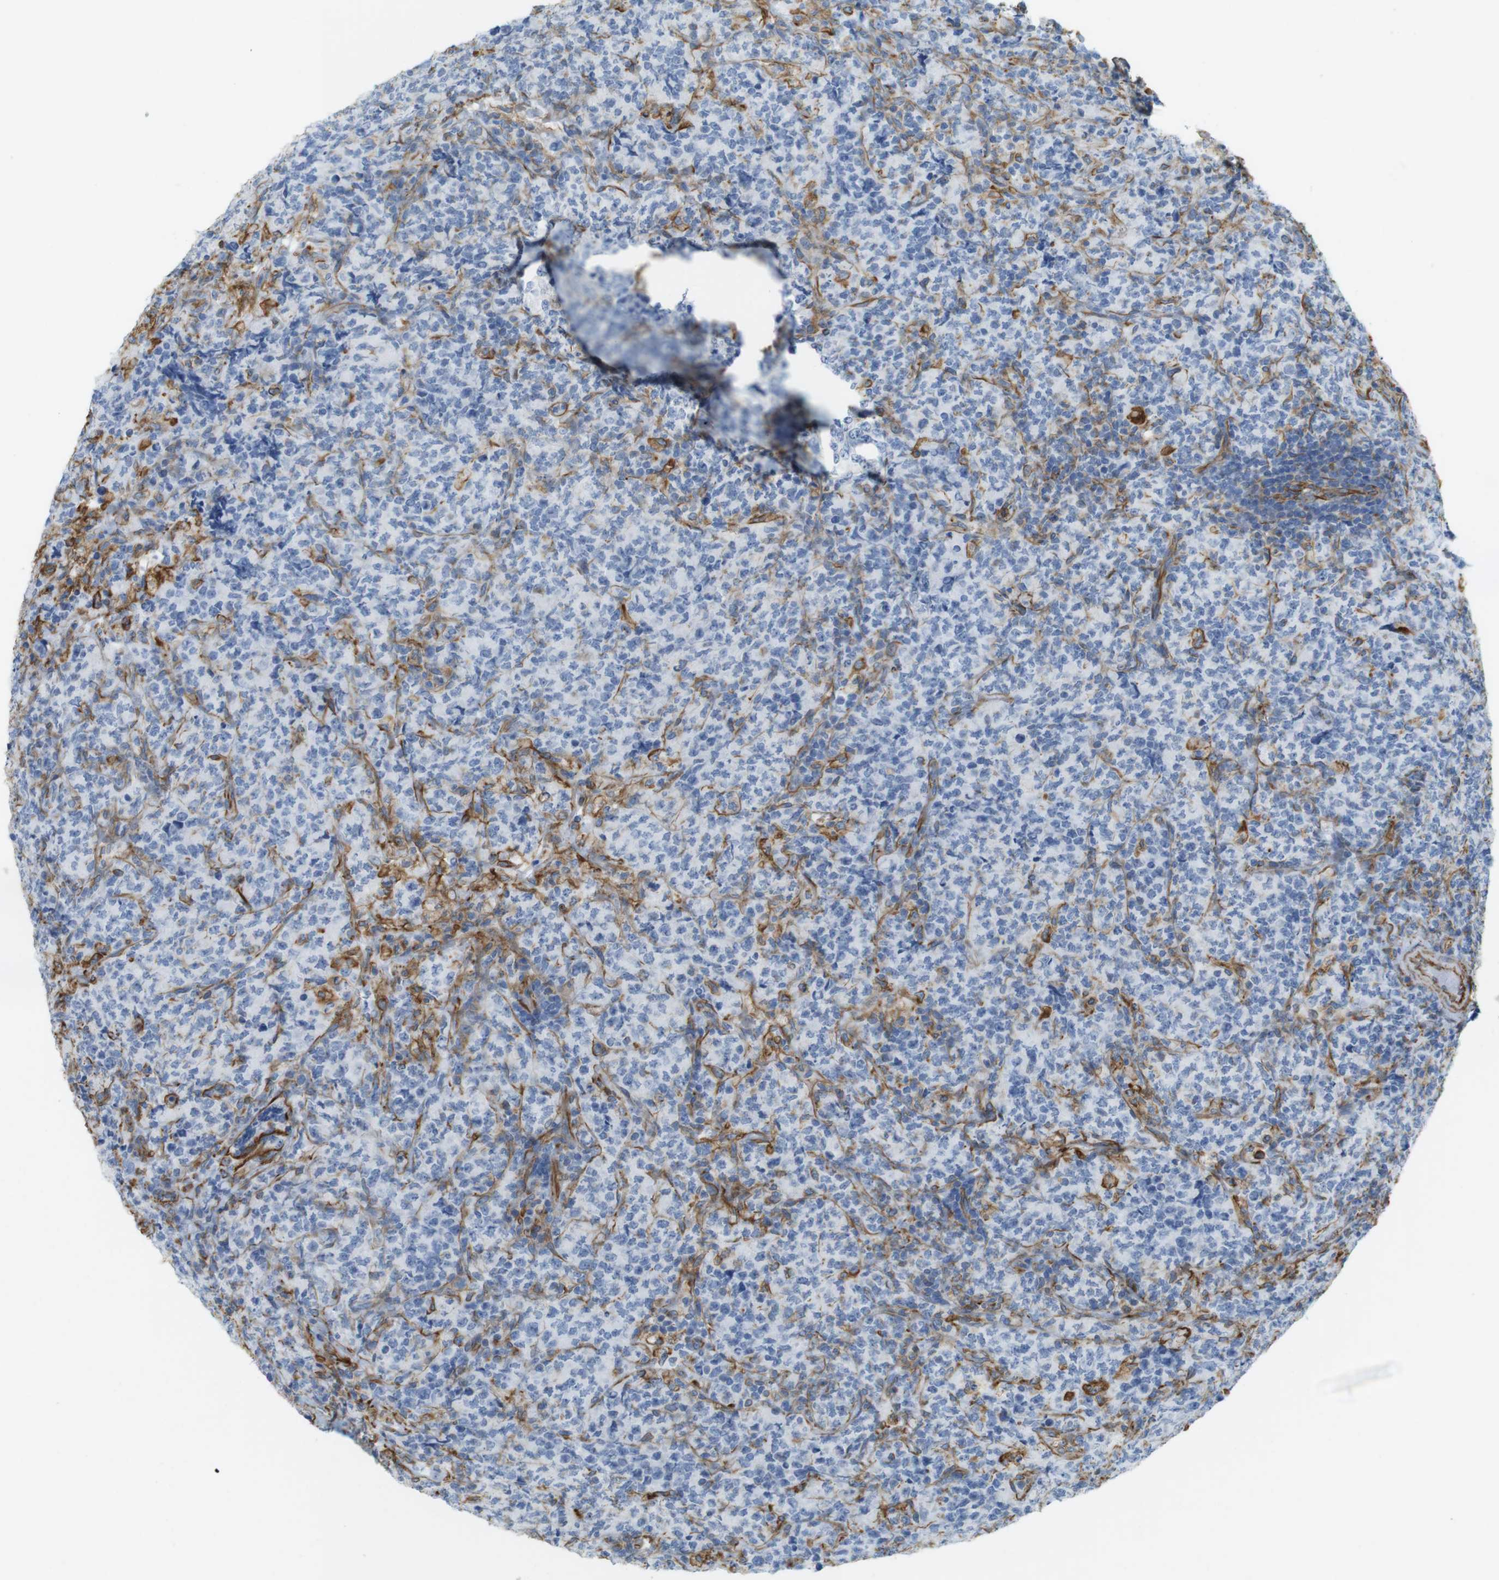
{"staining": {"intensity": "moderate", "quantity": "<25%", "location": "cytoplasmic/membranous"}, "tissue": "lymphoma", "cell_type": "Tumor cells", "image_type": "cancer", "snomed": [{"axis": "morphology", "description": "Malignant lymphoma, non-Hodgkin's type, High grade"}, {"axis": "topography", "description": "Tonsil"}], "caption": "Brown immunohistochemical staining in human lymphoma demonstrates moderate cytoplasmic/membranous expression in about <25% of tumor cells. (Stains: DAB (3,3'-diaminobenzidine) in brown, nuclei in blue, Microscopy: brightfield microscopy at high magnification).", "gene": "MS4A10", "patient": {"sex": "female", "age": 36}}